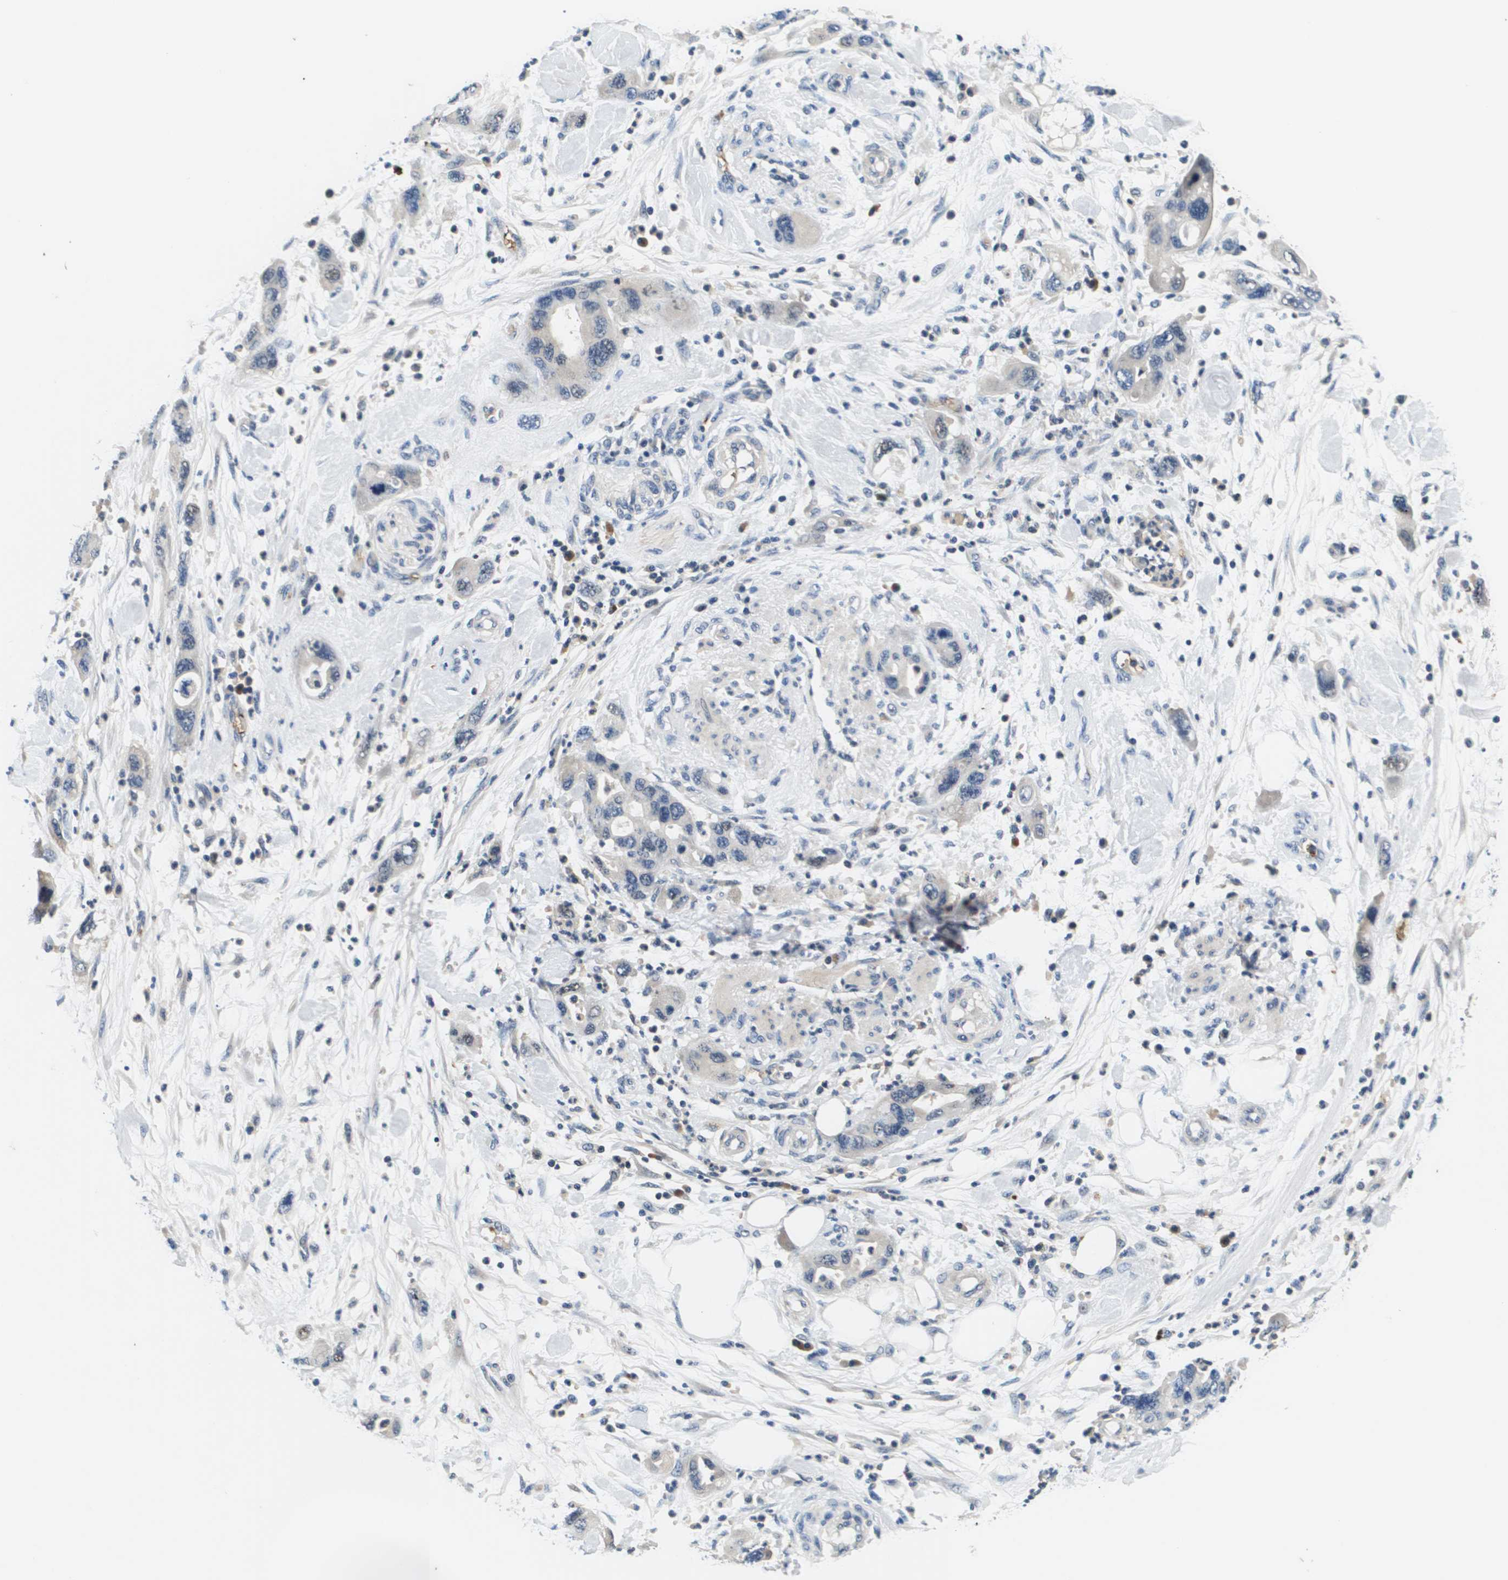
{"staining": {"intensity": "negative", "quantity": "none", "location": "none"}, "tissue": "pancreatic cancer", "cell_type": "Tumor cells", "image_type": "cancer", "snomed": [{"axis": "morphology", "description": "Normal tissue, NOS"}, {"axis": "morphology", "description": "Adenocarcinoma, NOS"}, {"axis": "topography", "description": "Pancreas"}], "caption": "Immunohistochemistry (IHC) photomicrograph of neoplastic tissue: pancreatic cancer stained with DAB (3,3'-diaminobenzidine) reveals no significant protein staining in tumor cells.", "gene": "KCNQ5", "patient": {"sex": "female", "age": 71}}